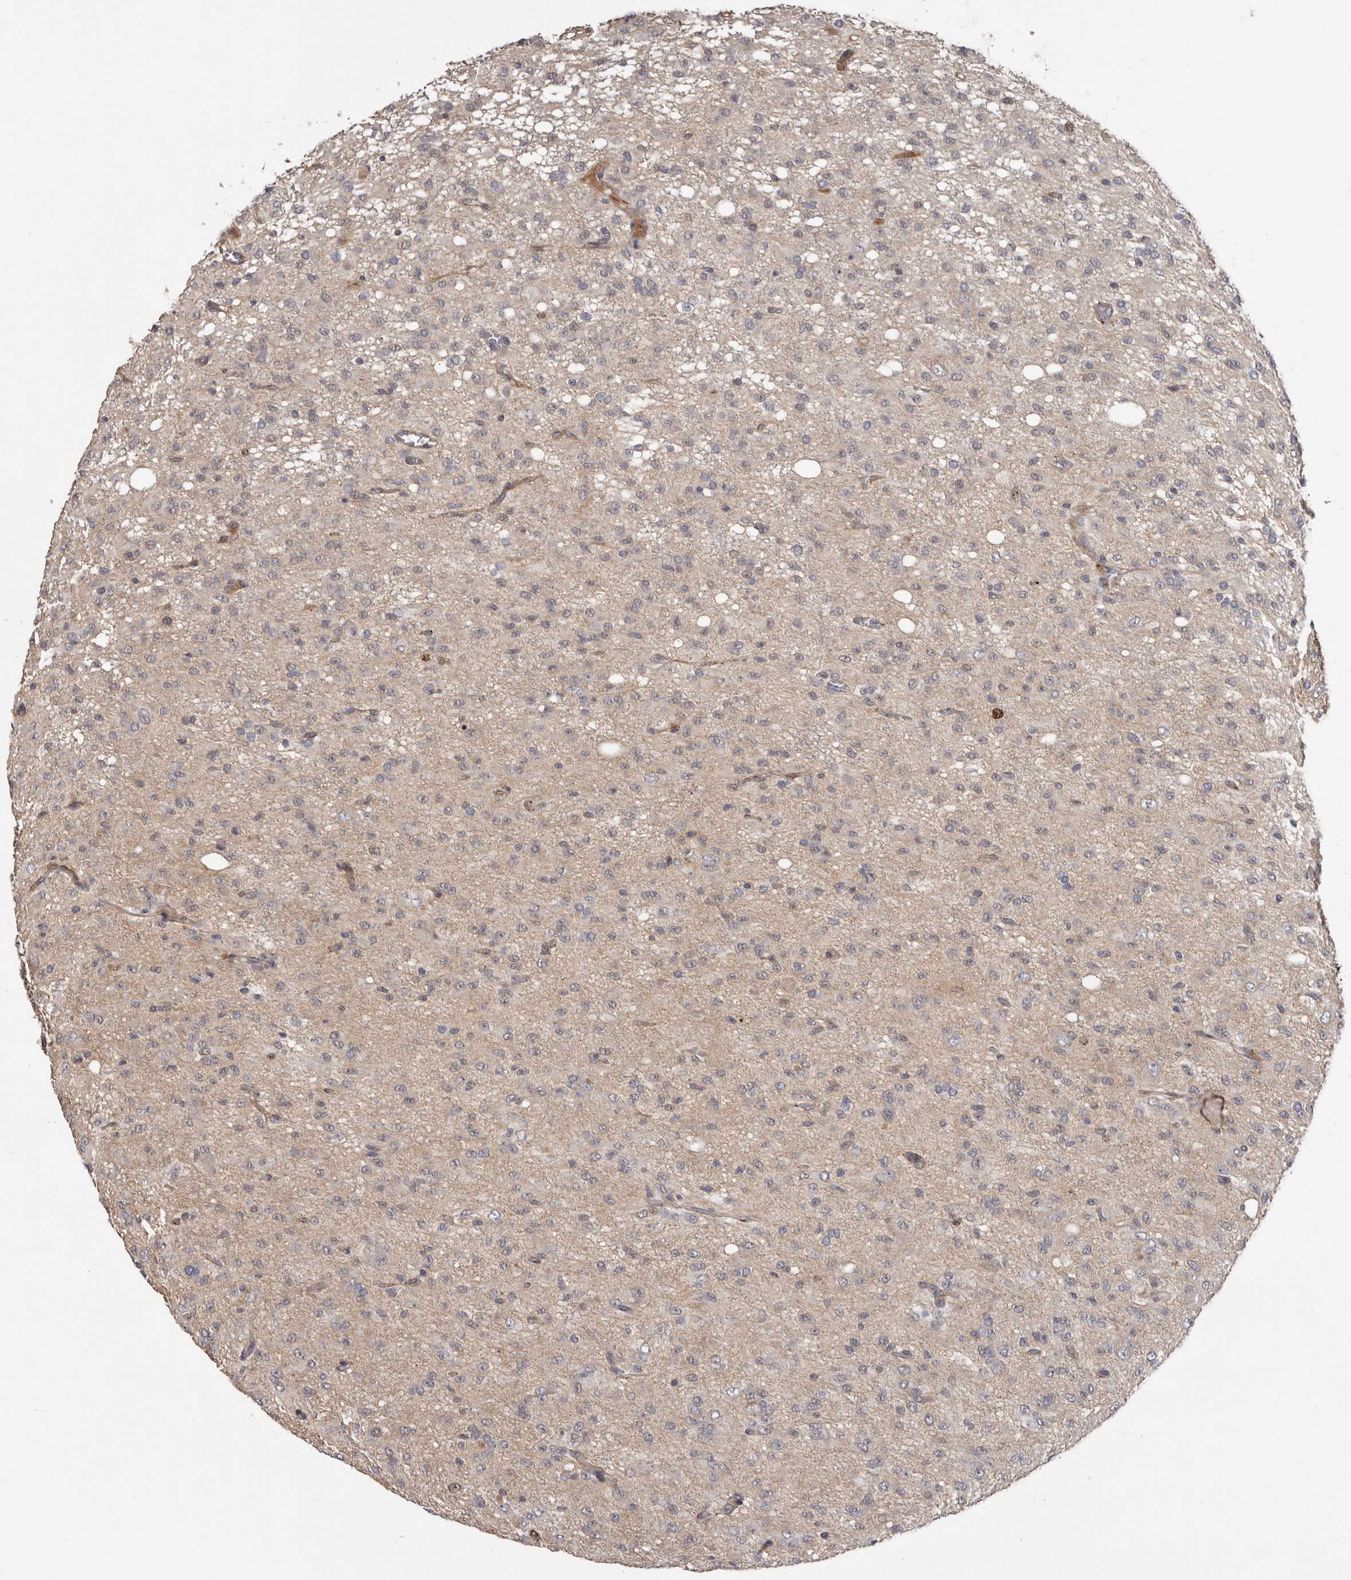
{"staining": {"intensity": "moderate", "quantity": "<25%", "location": "nuclear"}, "tissue": "glioma", "cell_type": "Tumor cells", "image_type": "cancer", "snomed": [{"axis": "morphology", "description": "Glioma, malignant, High grade"}, {"axis": "topography", "description": "Brain"}], "caption": "High-magnification brightfield microscopy of high-grade glioma (malignant) stained with DAB (brown) and counterstained with hematoxylin (blue). tumor cells exhibit moderate nuclear expression is appreciated in approximately<25% of cells.", "gene": "CDCA8", "patient": {"sex": "female", "age": 59}}